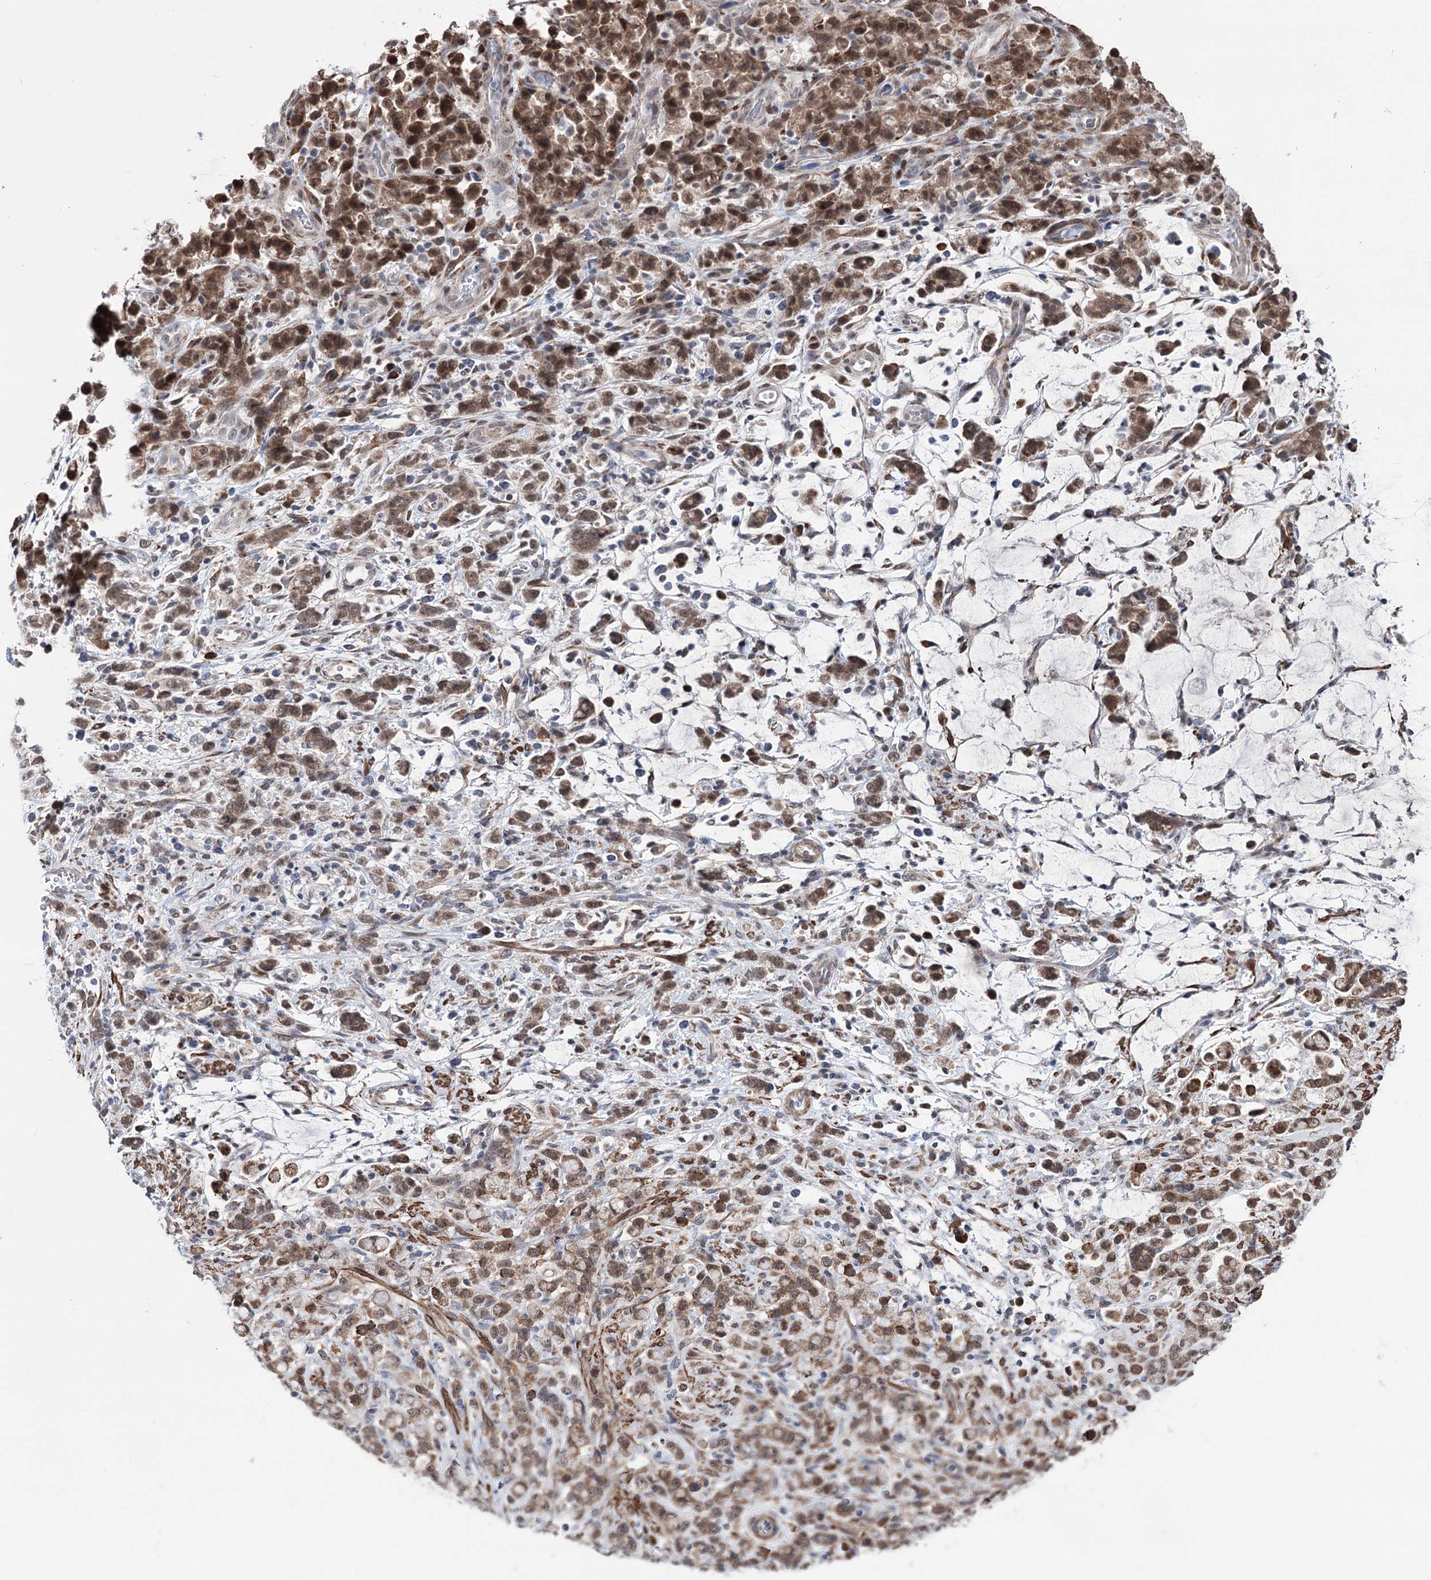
{"staining": {"intensity": "moderate", "quantity": ">75%", "location": "cytoplasmic/membranous,nuclear"}, "tissue": "stomach cancer", "cell_type": "Tumor cells", "image_type": "cancer", "snomed": [{"axis": "morphology", "description": "Adenocarcinoma, NOS"}, {"axis": "topography", "description": "Stomach"}], "caption": "The micrograph shows staining of stomach adenocarcinoma, revealing moderate cytoplasmic/membranous and nuclear protein expression (brown color) within tumor cells.", "gene": "PPRC1", "patient": {"sex": "female", "age": 60}}